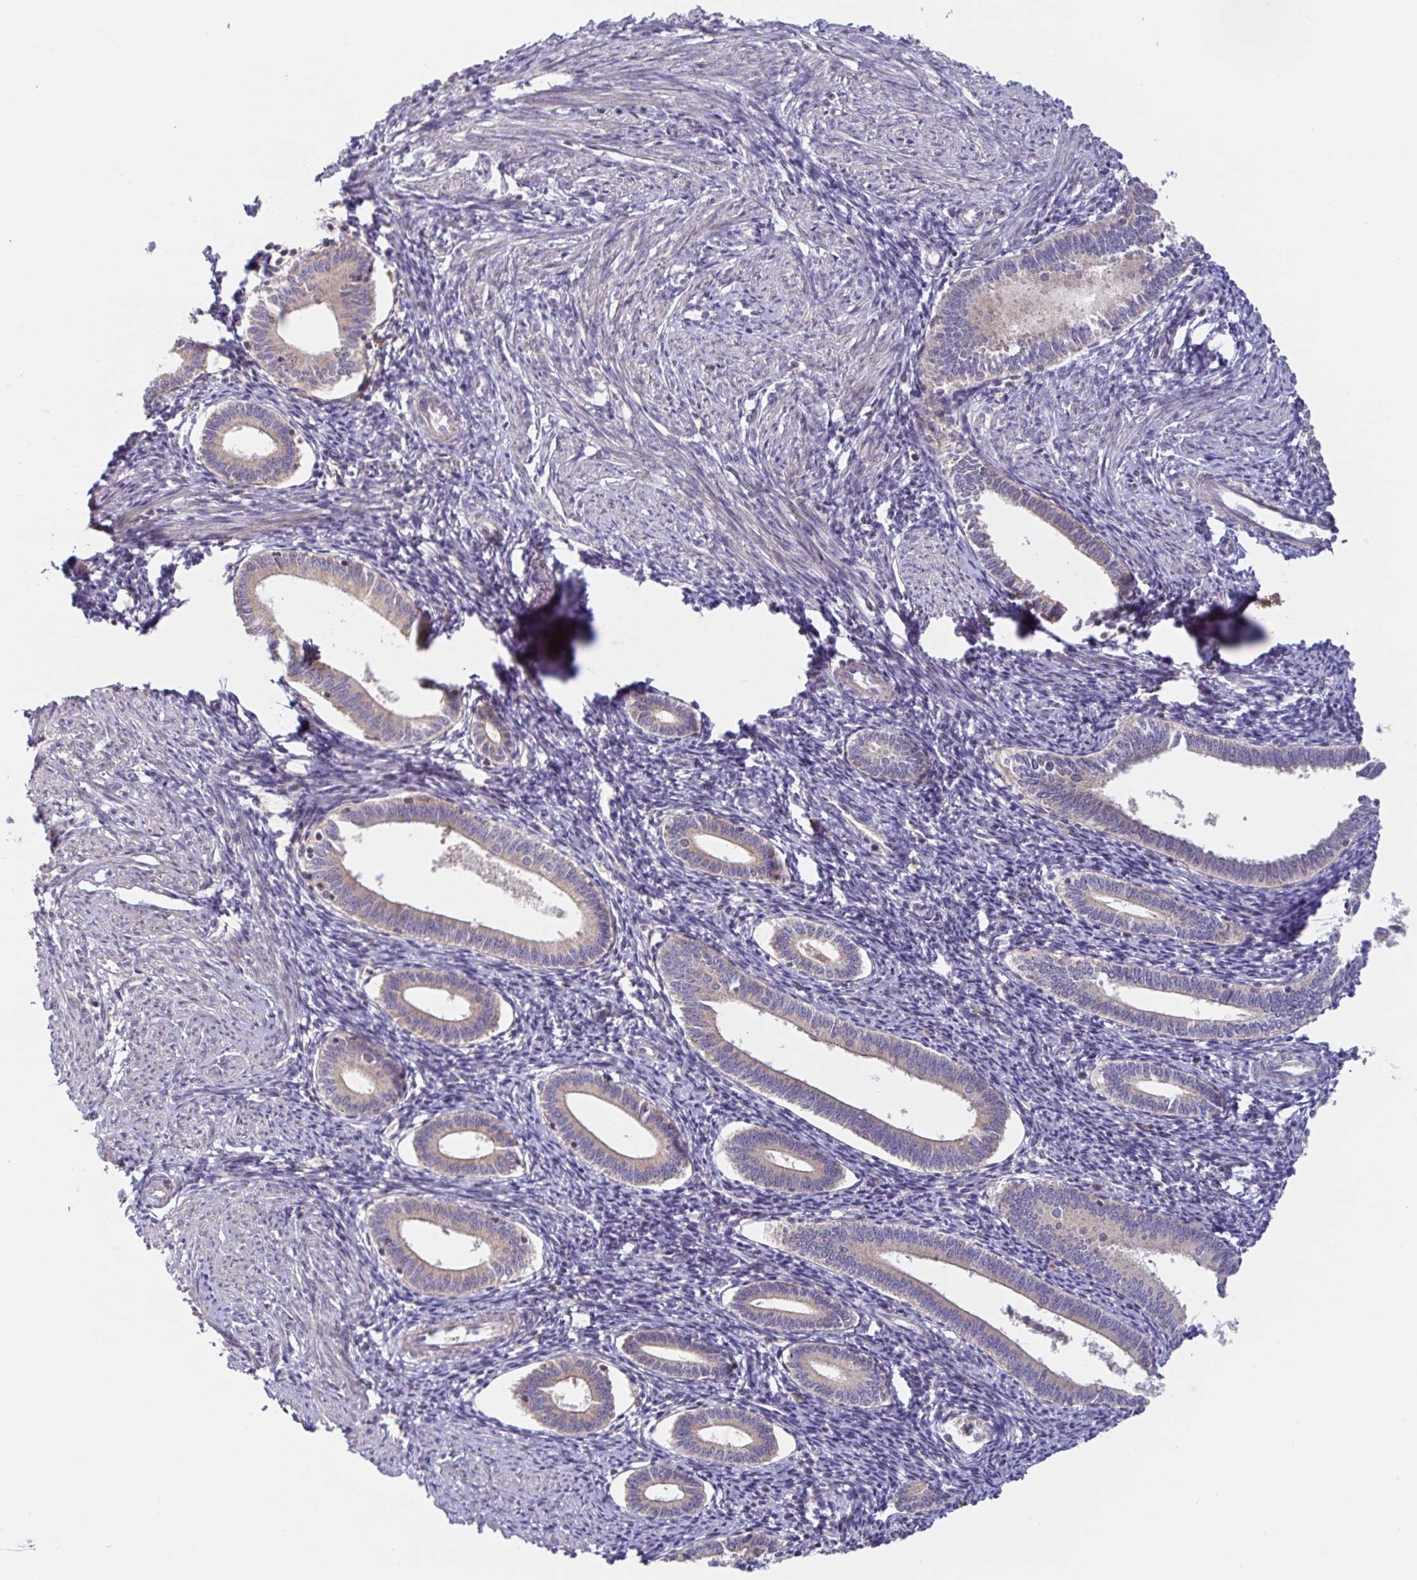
{"staining": {"intensity": "weak", "quantity": "25%-75%", "location": "cytoplasmic/membranous"}, "tissue": "endometrium", "cell_type": "Cells in endometrial stroma", "image_type": "normal", "snomed": [{"axis": "morphology", "description": "Normal tissue, NOS"}, {"axis": "topography", "description": "Endometrium"}], "caption": "IHC image of benign endometrium: endometrium stained using IHC shows low levels of weak protein expression localized specifically in the cytoplasmic/membranous of cells in endometrial stroma, appearing as a cytoplasmic/membranous brown color.", "gene": "LARP1", "patient": {"sex": "female", "age": 41}}